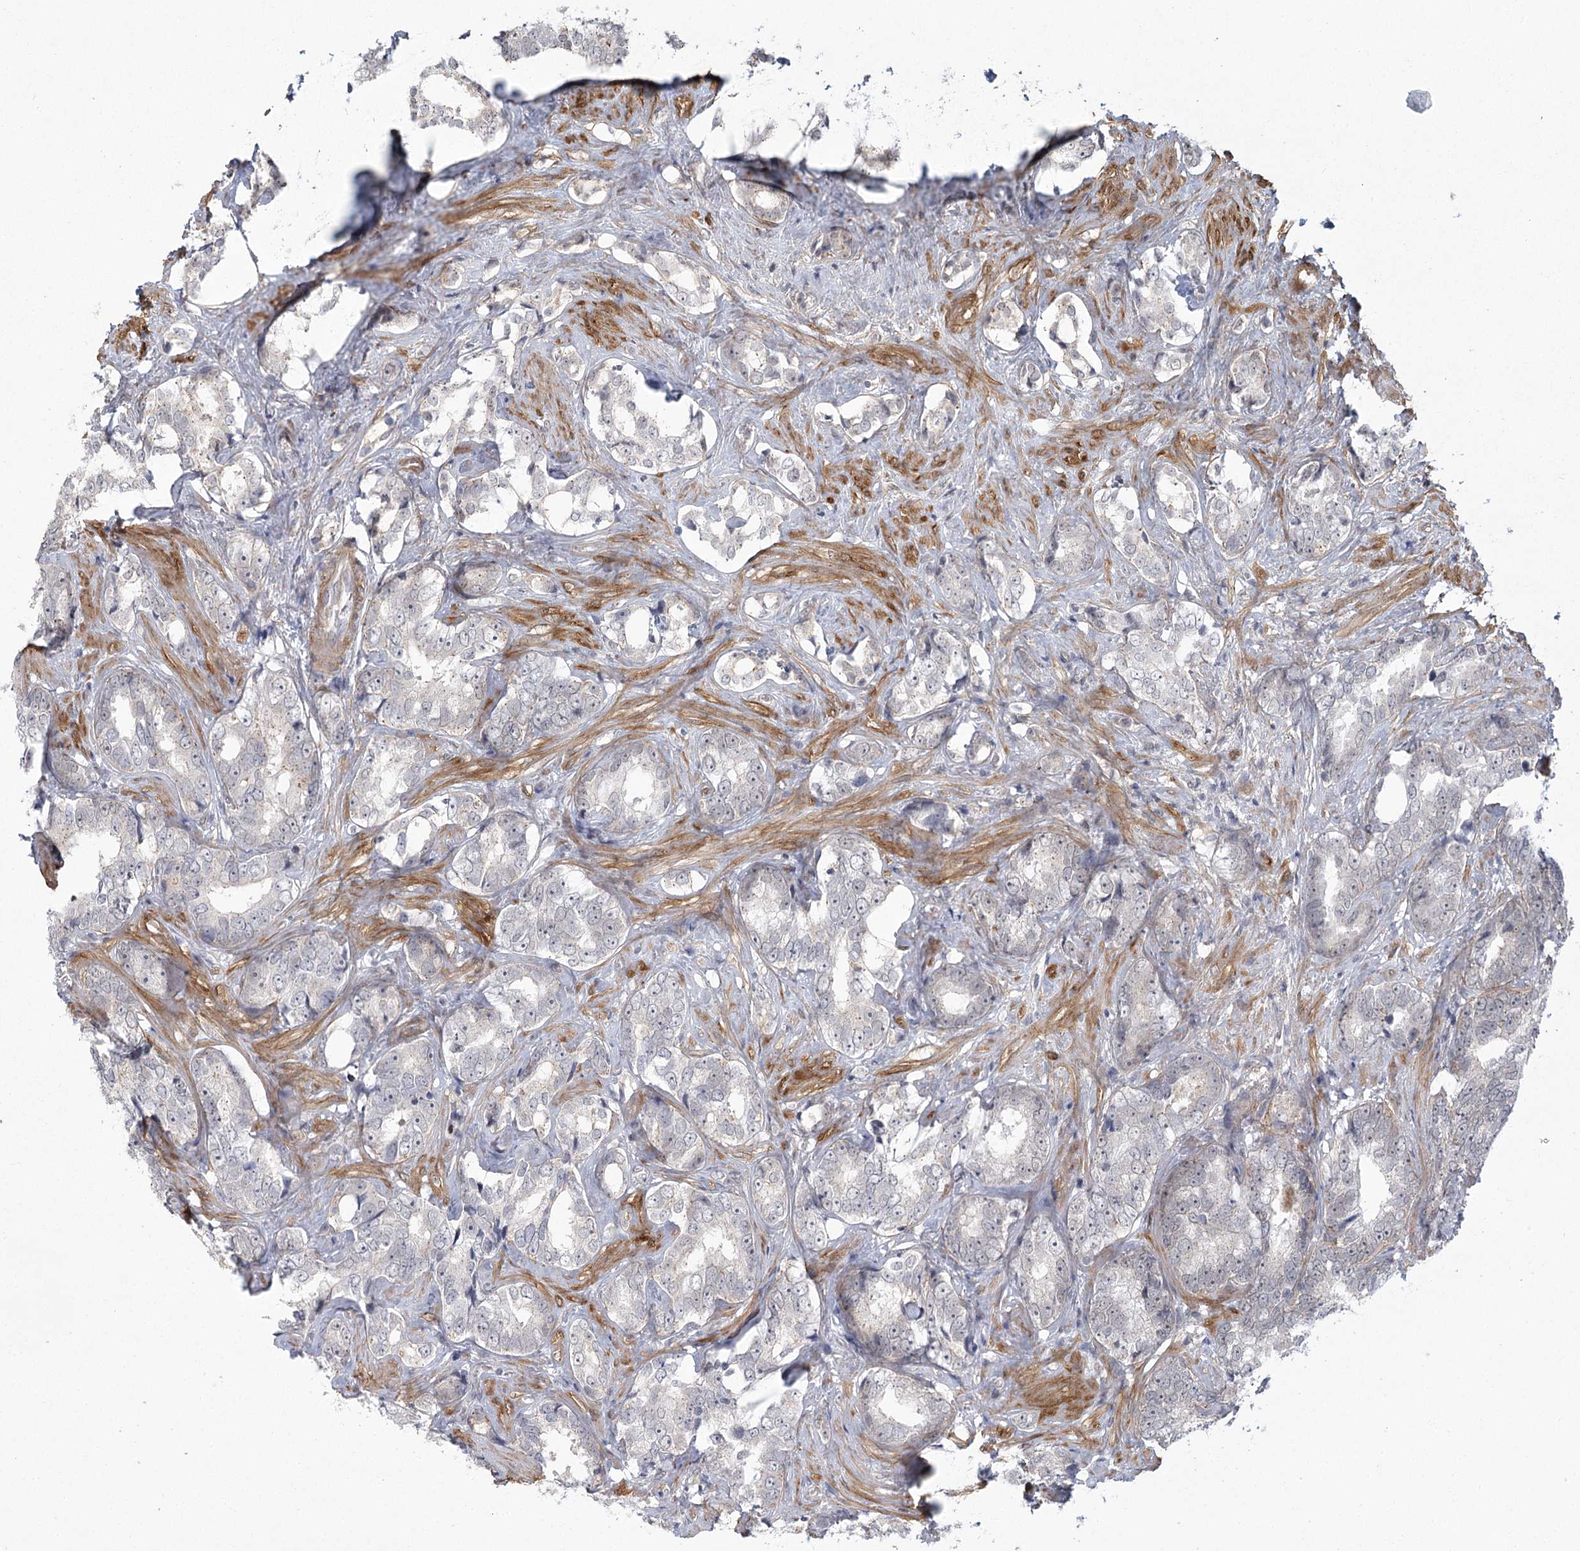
{"staining": {"intensity": "negative", "quantity": "none", "location": "none"}, "tissue": "prostate cancer", "cell_type": "Tumor cells", "image_type": "cancer", "snomed": [{"axis": "morphology", "description": "Adenocarcinoma, High grade"}, {"axis": "topography", "description": "Prostate"}], "caption": "Immunohistochemistry photomicrograph of prostate cancer (adenocarcinoma (high-grade)) stained for a protein (brown), which demonstrates no expression in tumor cells. (Stains: DAB immunohistochemistry (IHC) with hematoxylin counter stain, Microscopy: brightfield microscopy at high magnification).", "gene": "MED28", "patient": {"sex": "male", "age": 66}}